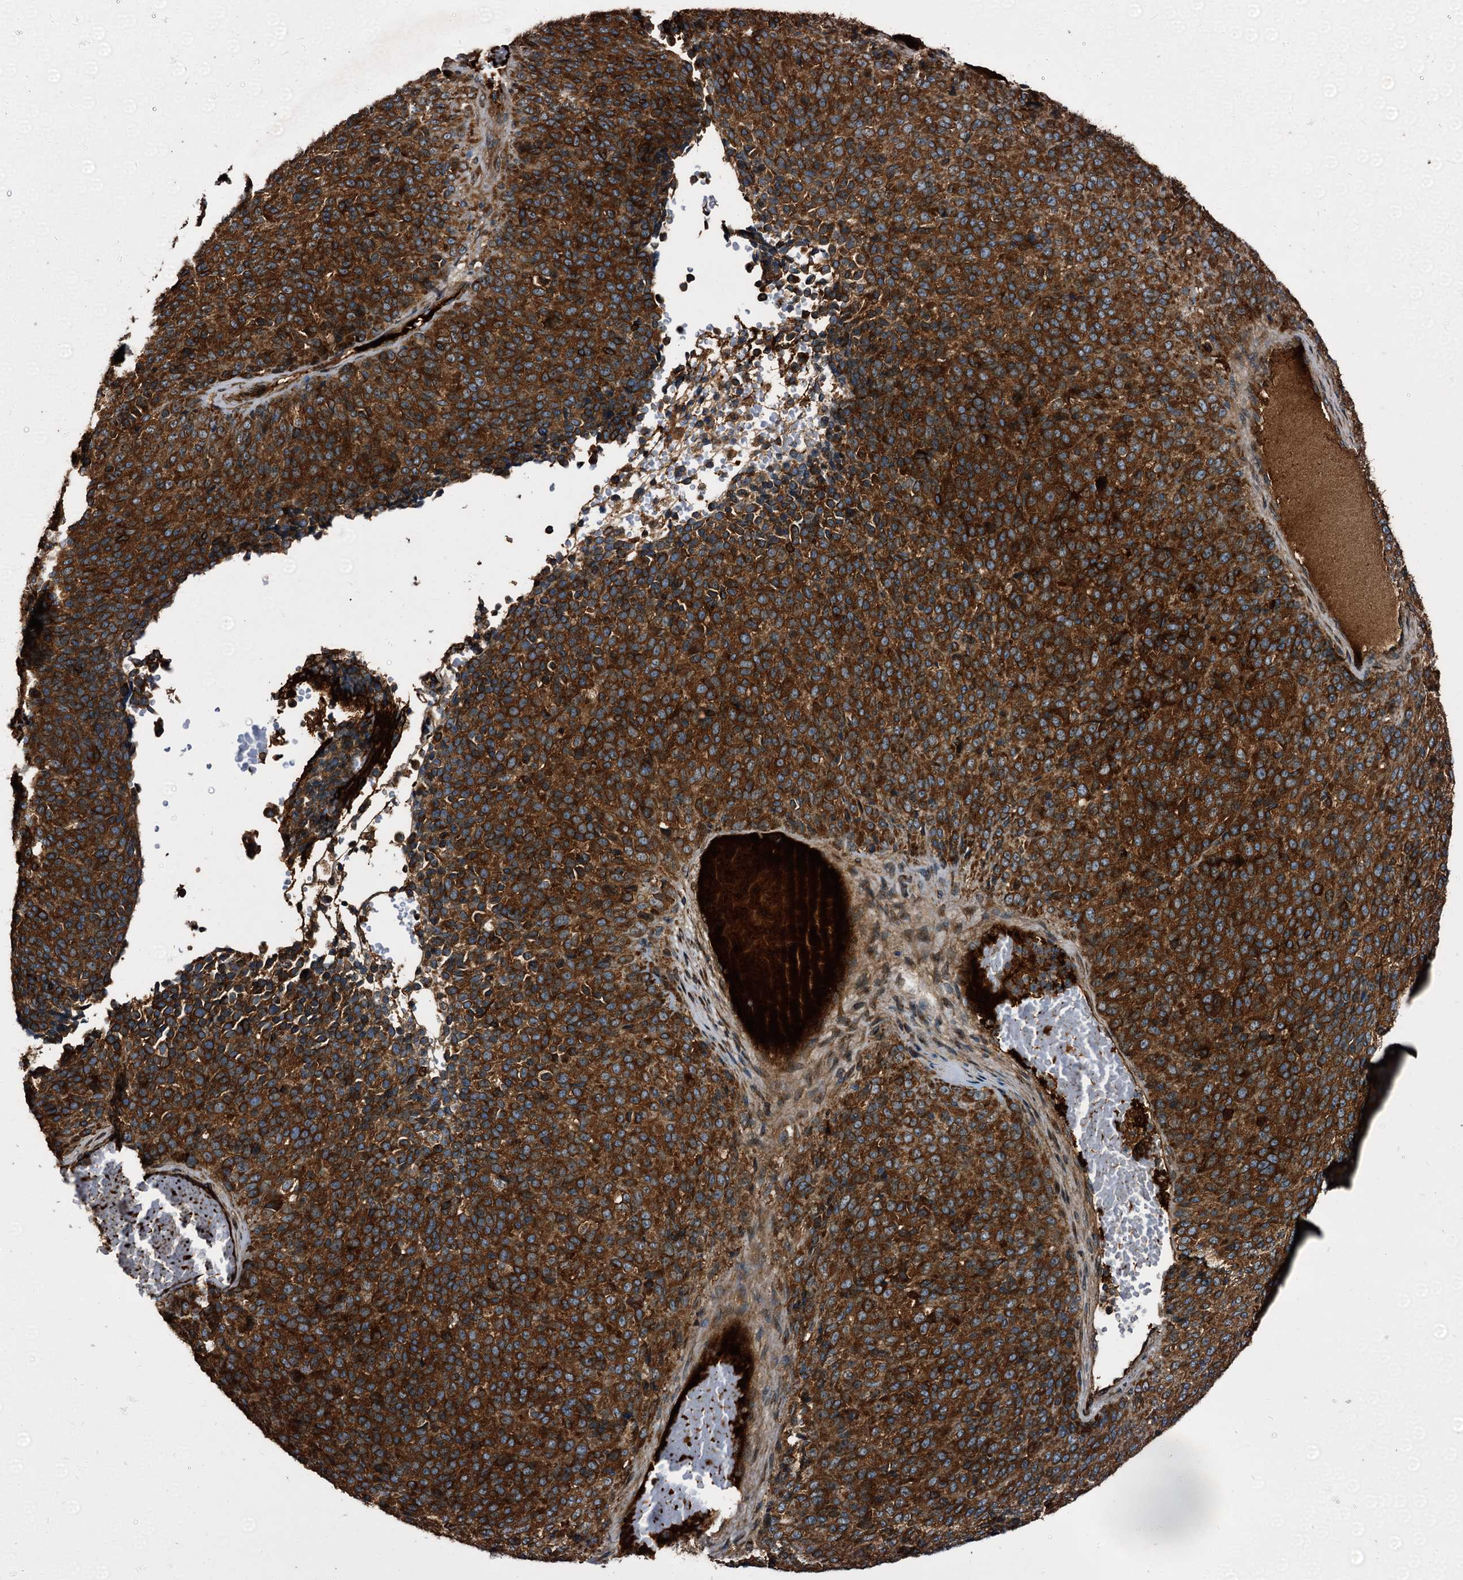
{"staining": {"intensity": "strong", "quantity": ">75%", "location": "cytoplasmic/membranous"}, "tissue": "melanoma", "cell_type": "Tumor cells", "image_type": "cancer", "snomed": [{"axis": "morphology", "description": "Malignant melanoma, Metastatic site"}, {"axis": "topography", "description": "Brain"}], "caption": "A brown stain labels strong cytoplasmic/membranous positivity of a protein in melanoma tumor cells.", "gene": "PEX5", "patient": {"sex": "female", "age": 56}}